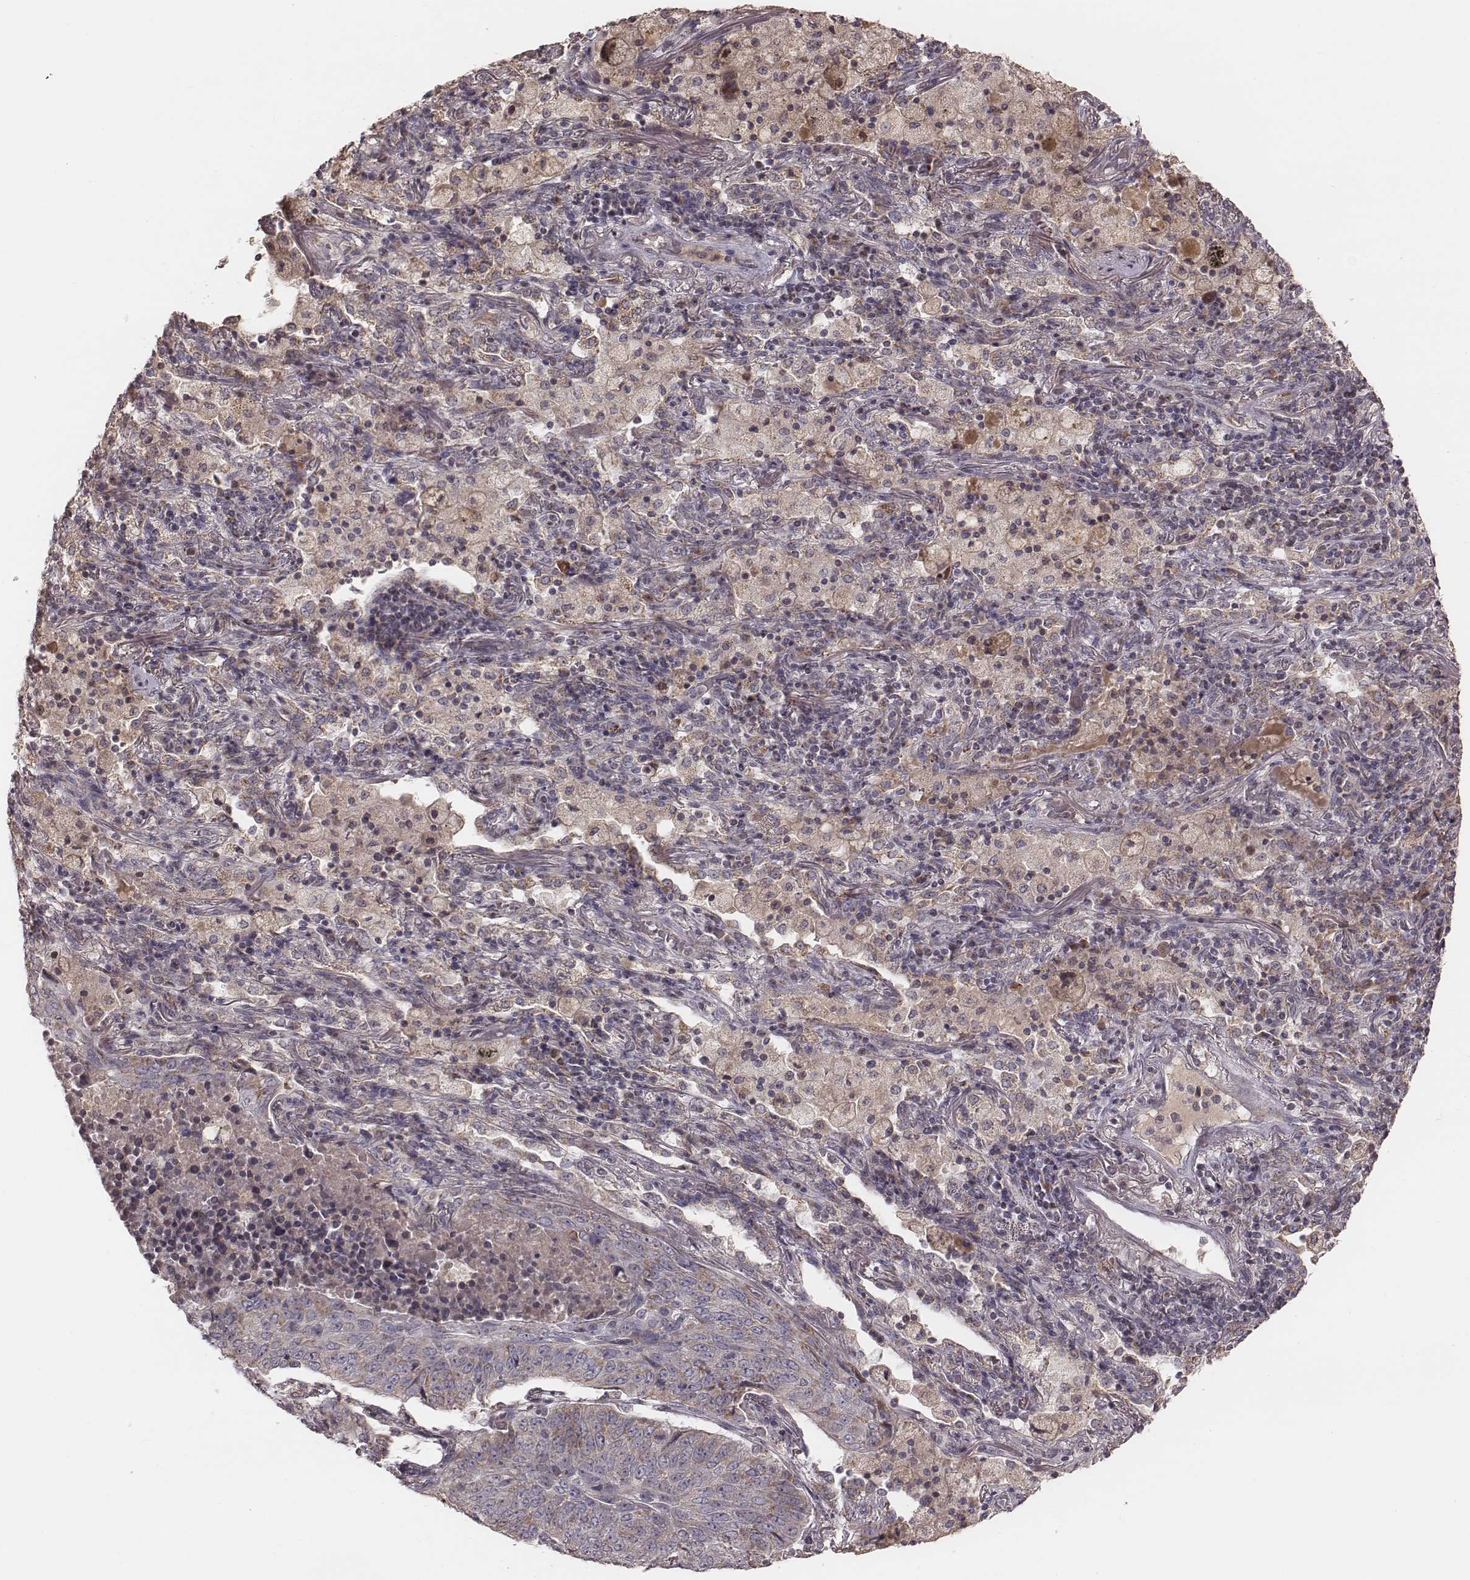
{"staining": {"intensity": "weak", "quantity": "<25%", "location": "cytoplasmic/membranous"}, "tissue": "lung cancer", "cell_type": "Tumor cells", "image_type": "cancer", "snomed": [{"axis": "morphology", "description": "Normal tissue, NOS"}, {"axis": "morphology", "description": "Squamous cell carcinoma, NOS"}, {"axis": "topography", "description": "Bronchus"}, {"axis": "topography", "description": "Lung"}], "caption": "This is a image of immunohistochemistry staining of lung cancer, which shows no expression in tumor cells. (Stains: DAB immunohistochemistry with hematoxylin counter stain, Microscopy: brightfield microscopy at high magnification).", "gene": "MRPS27", "patient": {"sex": "male", "age": 64}}